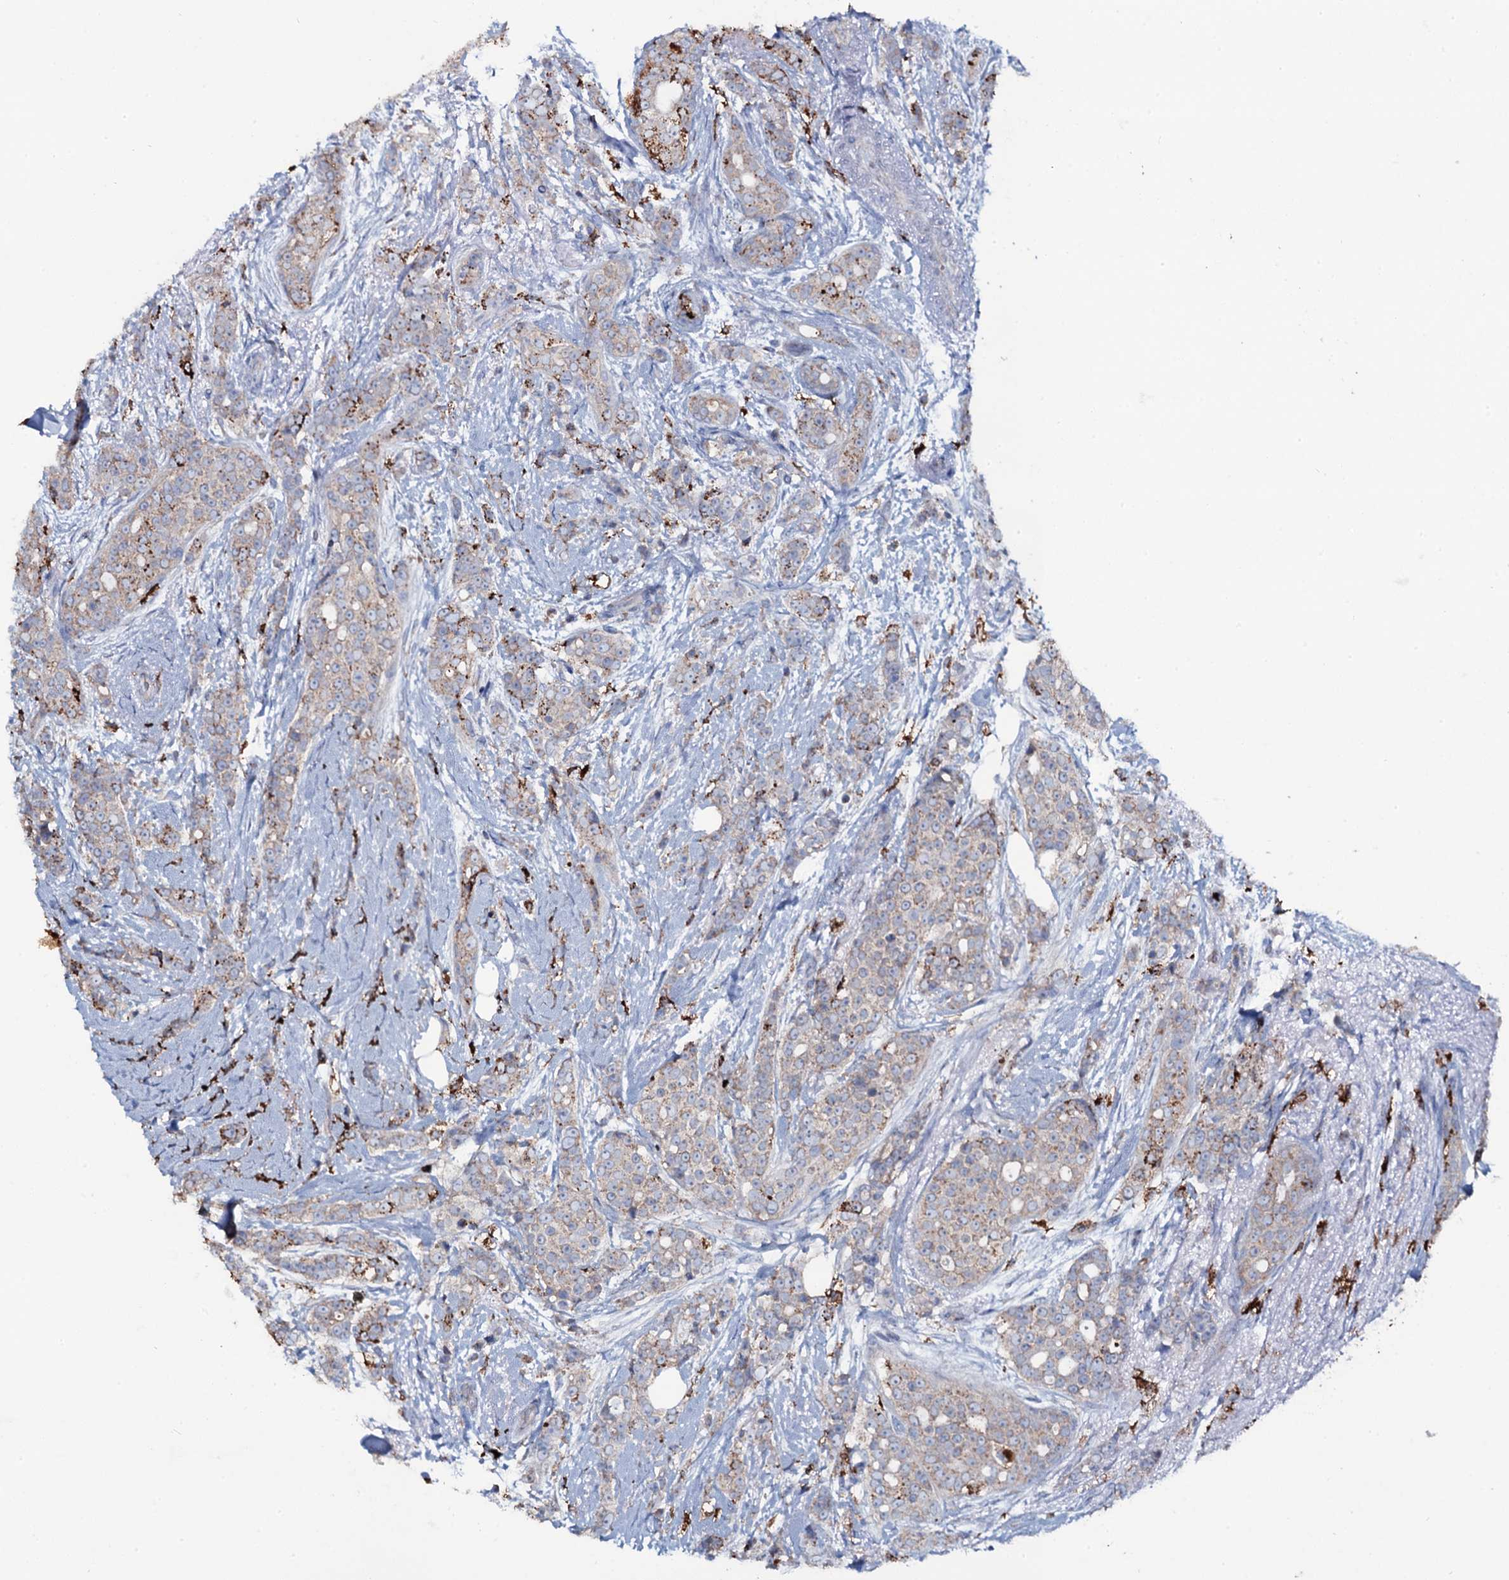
{"staining": {"intensity": "weak", "quantity": "25%-75%", "location": "cytoplasmic/membranous"}, "tissue": "breast cancer", "cell_type": "Tumor cells", "image_type": "cancer", "snomed": [{"axis": "morphology", "description": "Lobular carcinoma"}, {"axis": "topography", "description": "Breast"}], "caption": "Protein expression analysis of human breast cancer reveals weak cytoplasmic/membranous staining in about 25%-75% of tumor cells. Nuclei are stained in blue.", "gene": "OSBPL2", "patient": {"sex": "female", "age": 51}}